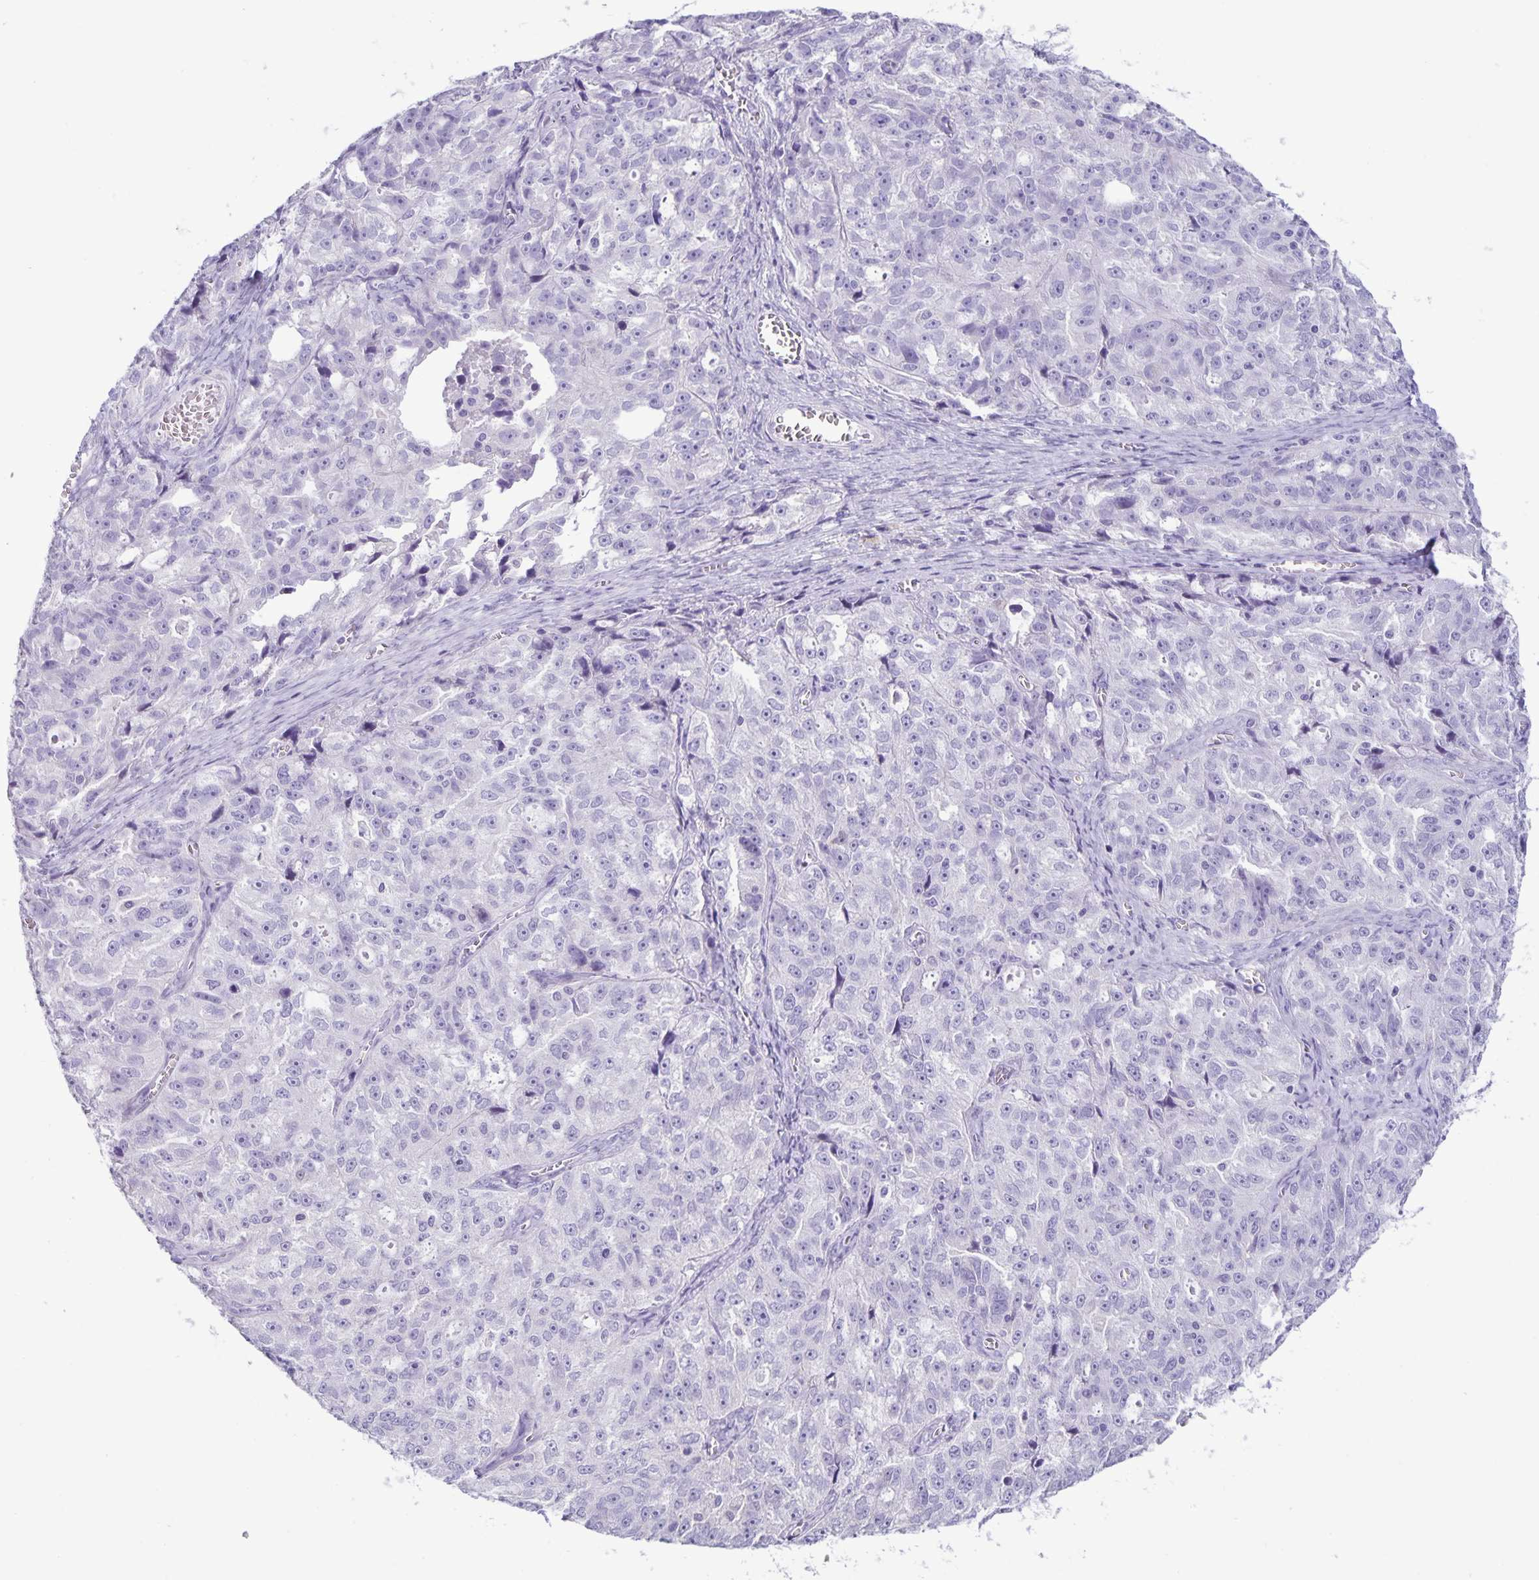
{"staining": {"intensity": "negative", "quantity": "none", "location": "none"}, "tissue": "ovarian cancer", "cell_type": "Tumor cells", "image_type": "cancer", "snomed": [{"axis": "morphology", "description": "Cystadenocarcinoma, serous, NOS"}, {"axis": "topography", "description": "Ovary"}], "caption": "There is no significant staining in tumor cells of serous cystadenocarcinoma (ovarian).", "gene": "IBTK", "patient": {"sex": "female", "age": 51}}